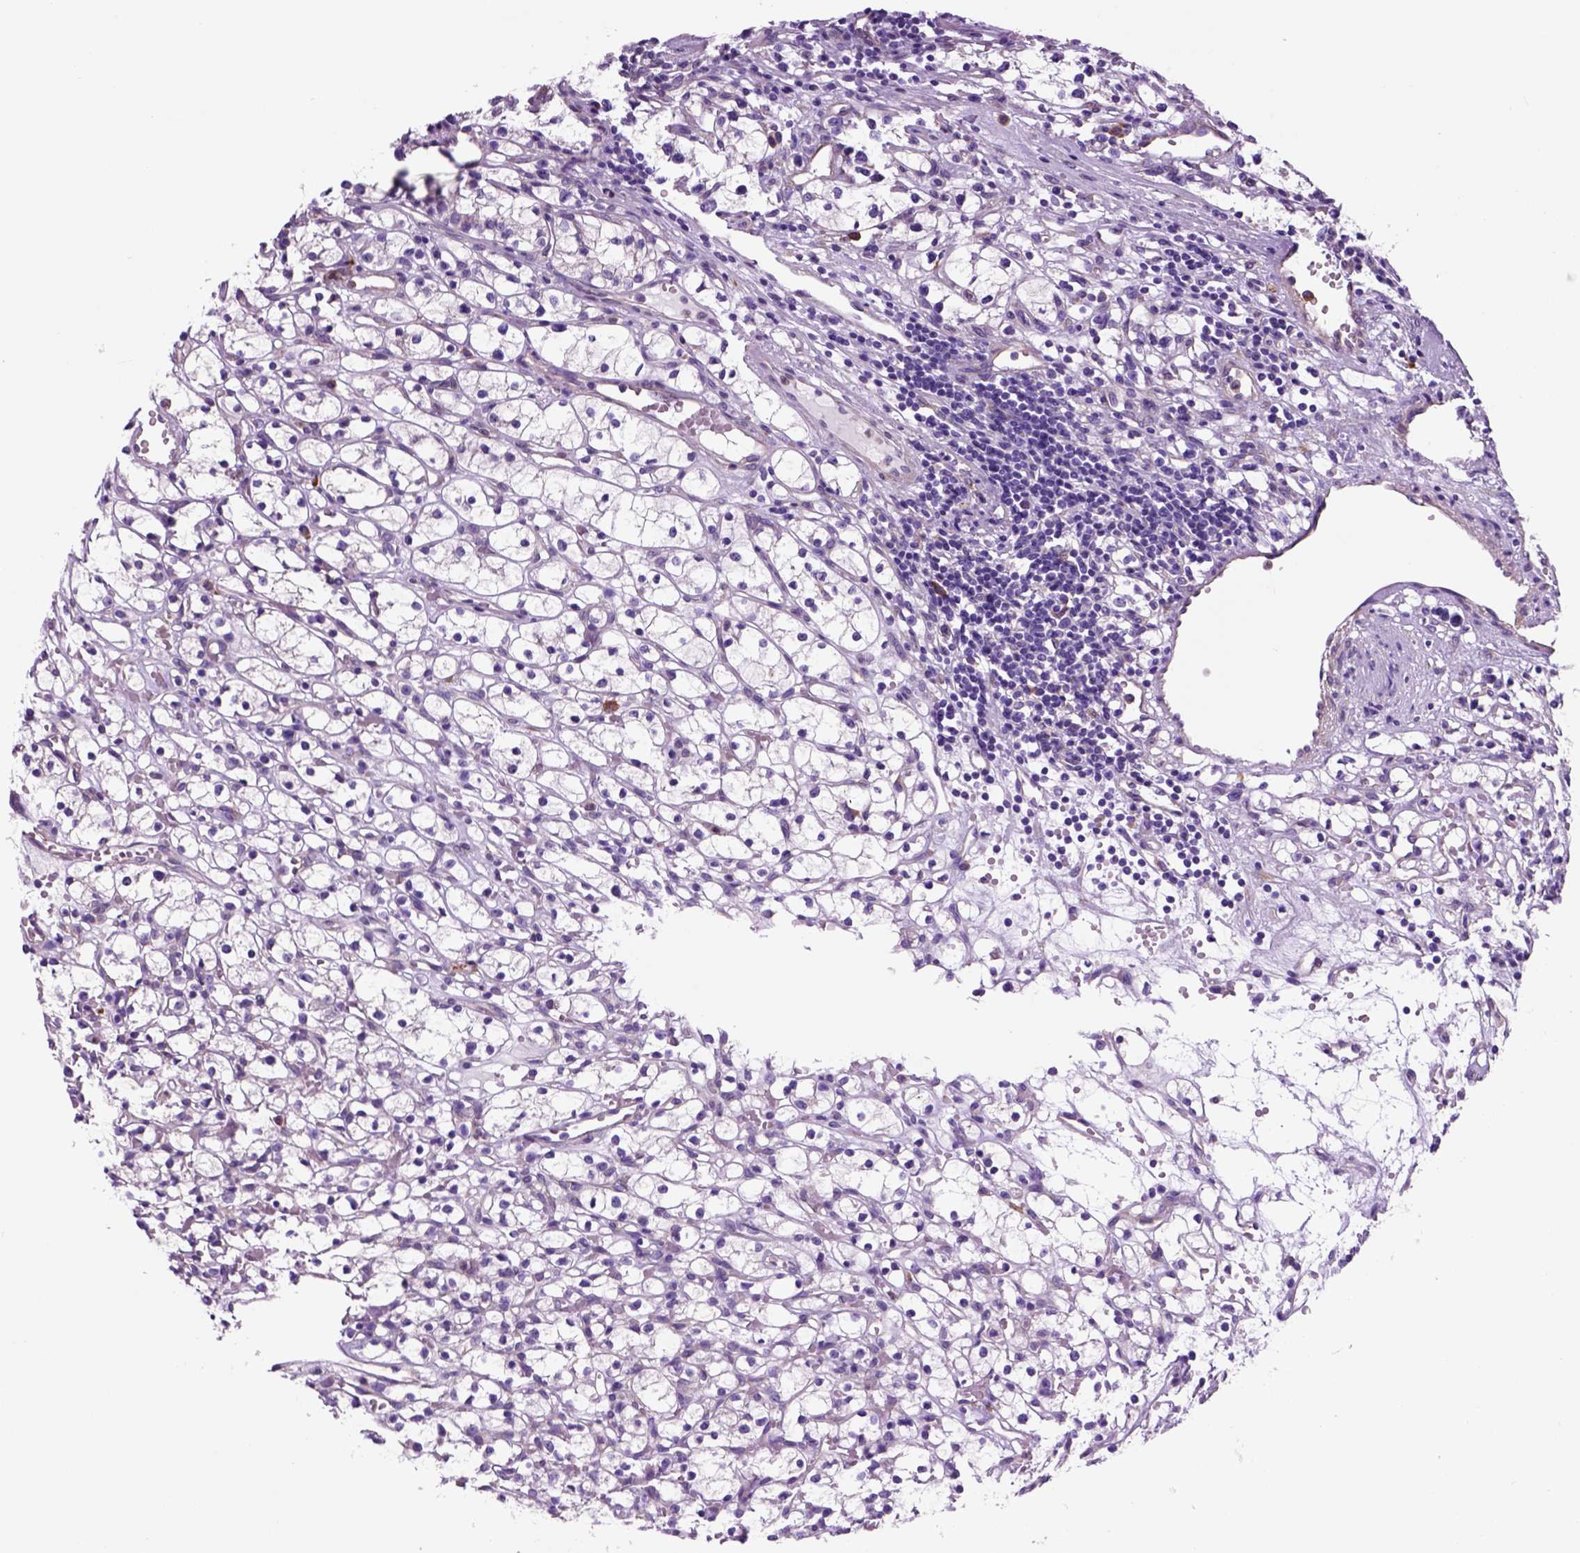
{"staining": {"intensity": "negative", "quantity": "none", "location": "none"}, "tissue": "renal cancer", "cell_type": "Tumor cells", "image_type": "cancer", "snomed": [{"axis": "morphology", "description": "Adenocarcinoma, NOS"}, {"axis": "topography", "description": "Kidney"}], "caption": "The photomicrograph displays no staining of tumor cells in adenocarcinoma (renal). The staining was performed using DAB to visualize the protein expression in brown, while the nuclei were stained in blue with hematoxylin (Magnification: 20x).", "gene": "PIAS3", "patient": {"sex": "female", "age": 59}}